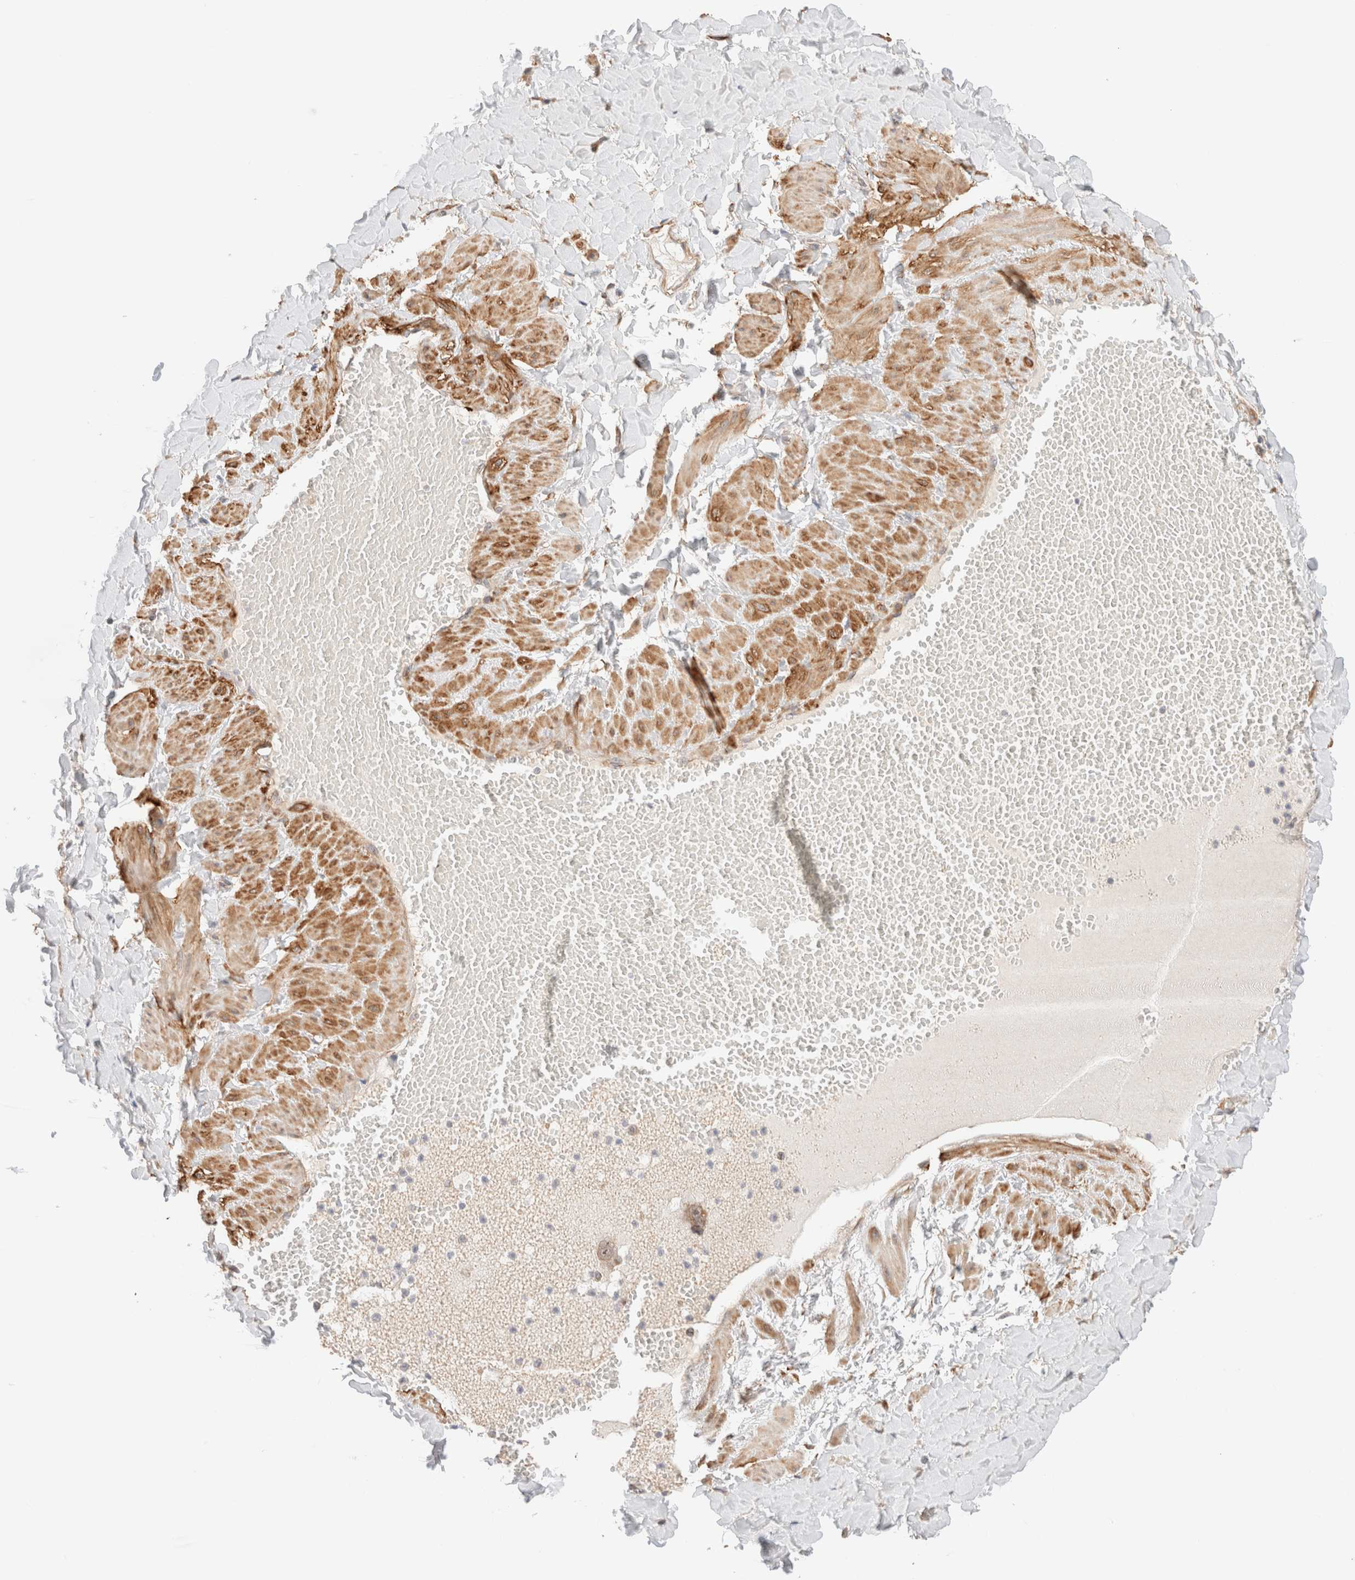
{"staining": {"intensity": "moderate", "quantity": "25%-75%", "location": "cytoplasmic/membranous"}, "tissue": "adipose tissue", "cell_type": "Adipocytes", "image_type": "normal", "snomed": [{"axis": "morphology", "description": "Normal tissue, NOS"}, {"axis": "topography", "description": "Adipose tissue"}, {"axis": "topography", "description": "Vascular tissue"}, {"axis": "topography", "description": "Peripheral nerve tissue"}], "caption": "Adipose tissue stained with a brown dye displays moderate cytoplasmic/membranous positive expression in approximately 25%-75% of adipocytes.", "gene": "RRP15", "patient": {"sex": "male", "age": 25}}